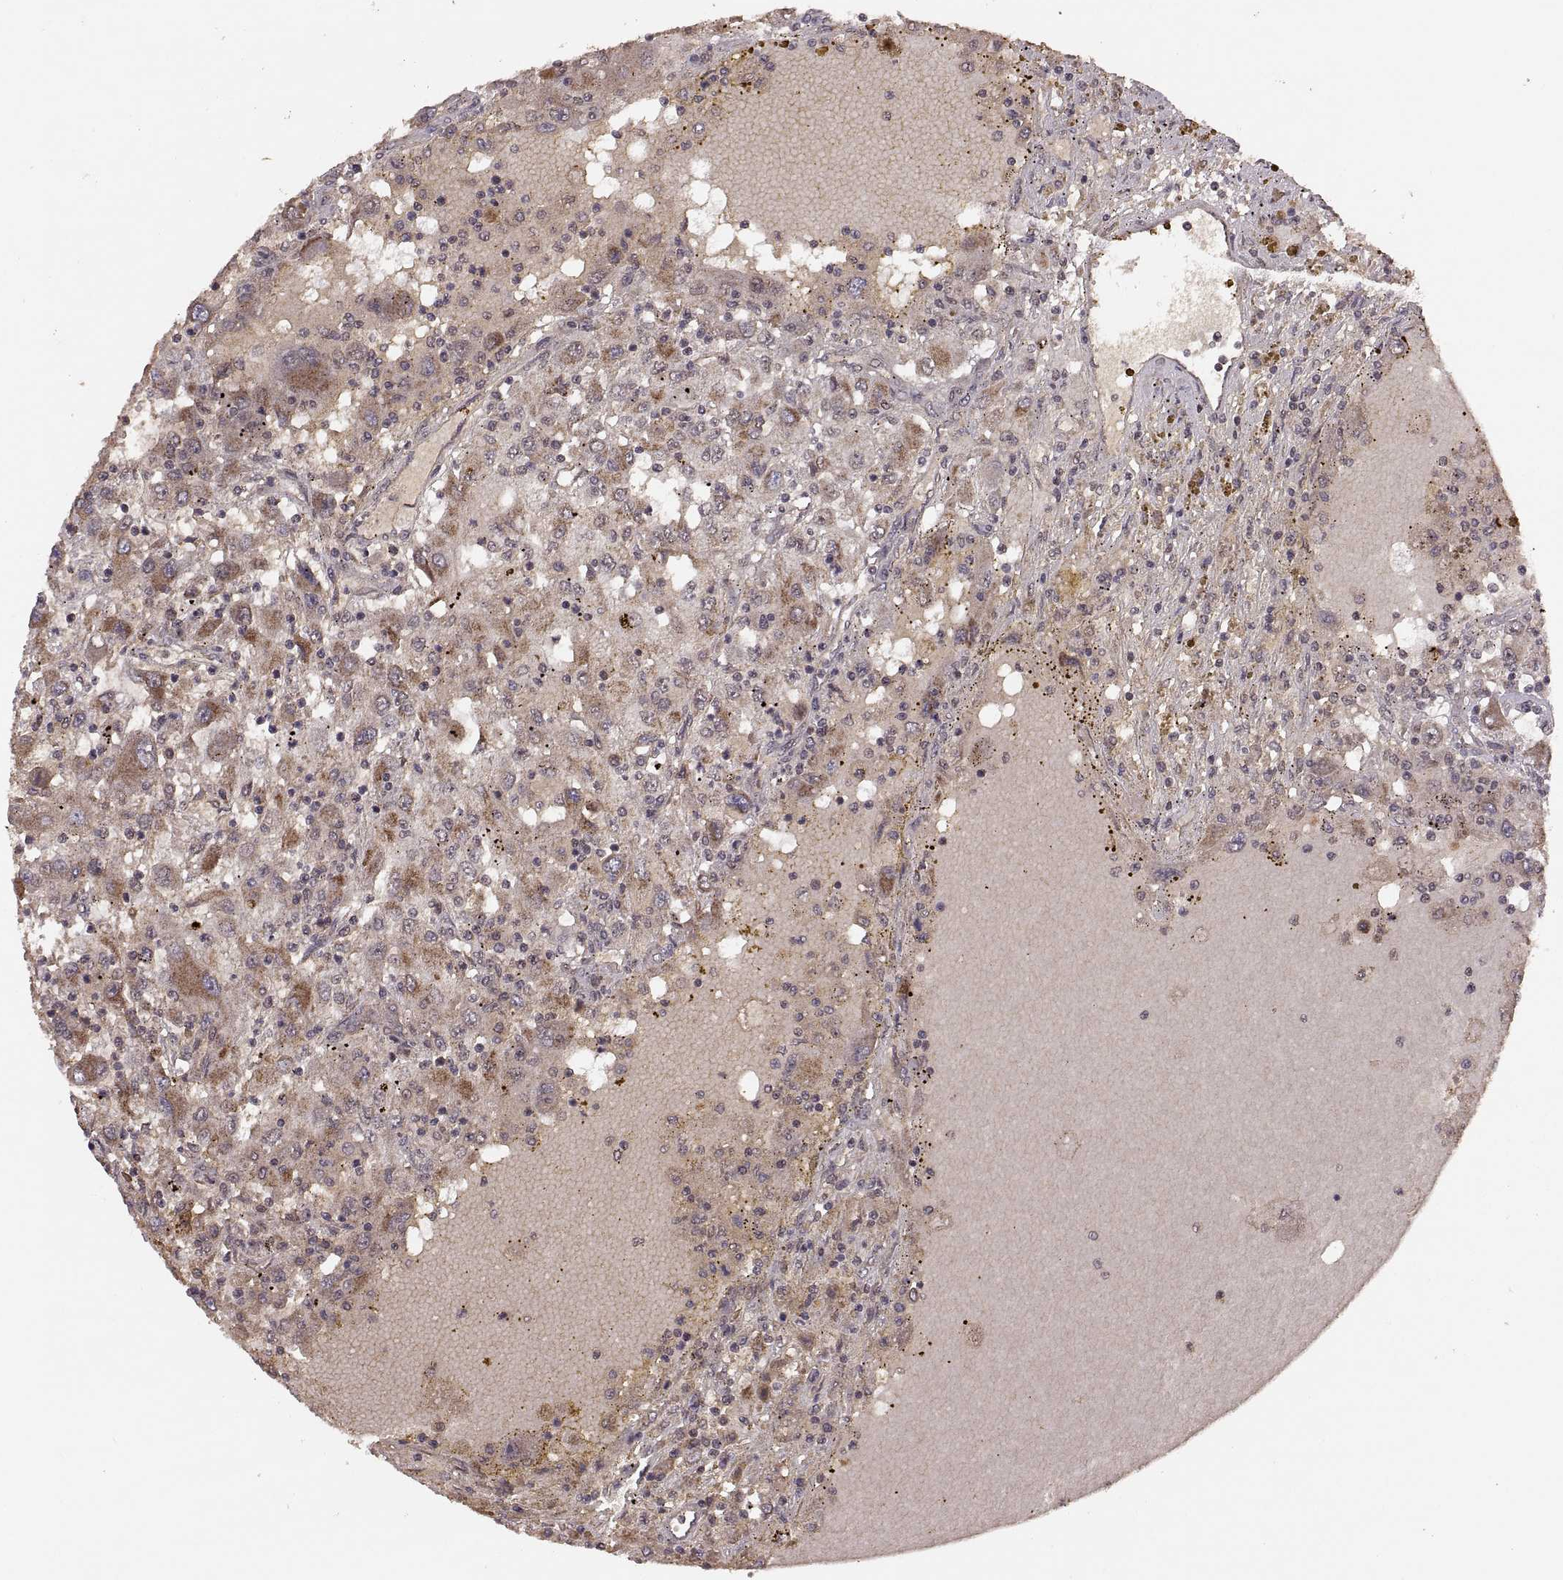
{"staining": {"intensity": "moderate", "quantity": "<25%", "location": "cytoplasmic/membranous"}, "tissue": "renal cancer", "cell_type": "Tumor cells", "image_type": "cancer", "snomed": [{"axis": "morphology", "description": "Adenocarcinoma, NOS"}, {"axis": "topography", "description": "Kidney"}], "caption": "Immunohistochemistry histopathology image of human renal adenocarcinoma stained for a protein (brown), which demonstrates low levels of moderate cytoplasmic/membranous staining in approximately <25% of tumor cells.", "gene": "RFT1", "patient": {"sex": "female", "age": 67}}